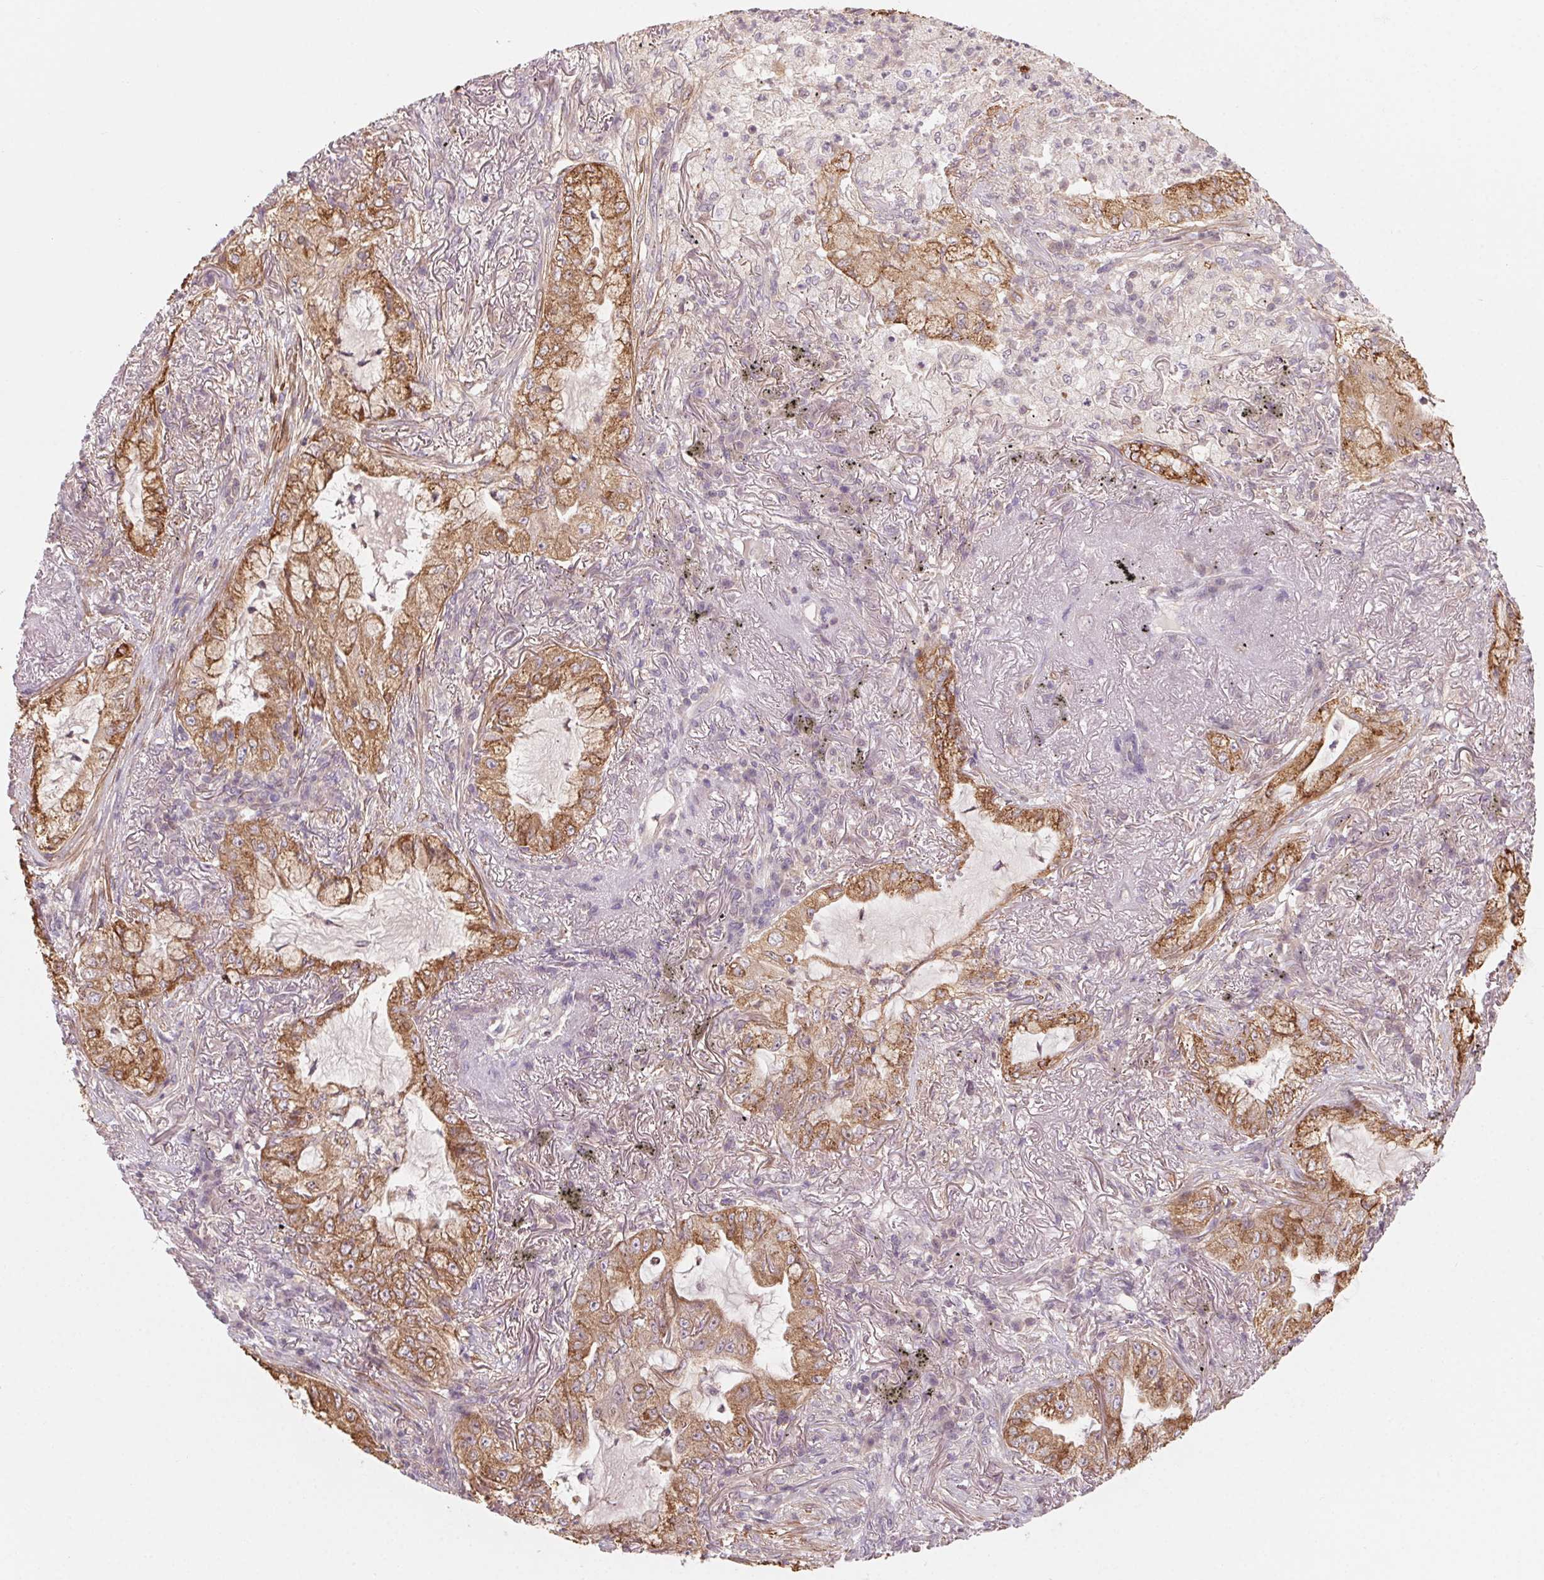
{"staining": {"intensity": "moderate", "quantity": ">75%", "location": "cytoplasmic/membranous"}, "tissue": "lung cancer", "cell_type": "Tumor cells", "image_type": "cancer", "snomed": [{"axis": "morphology", "description": "Adenocarcinoma, NOS"}, {"axis": "topography", "description": "Lung"}], "caption": "Tumor cells exhibit medium levels of moderate cytoplasmic/membranous positivity in approximately >75% of cells in lung adenocarcinoma.", "gene": "HHLA2", "patient": {"sex": "female", "age": 73}}